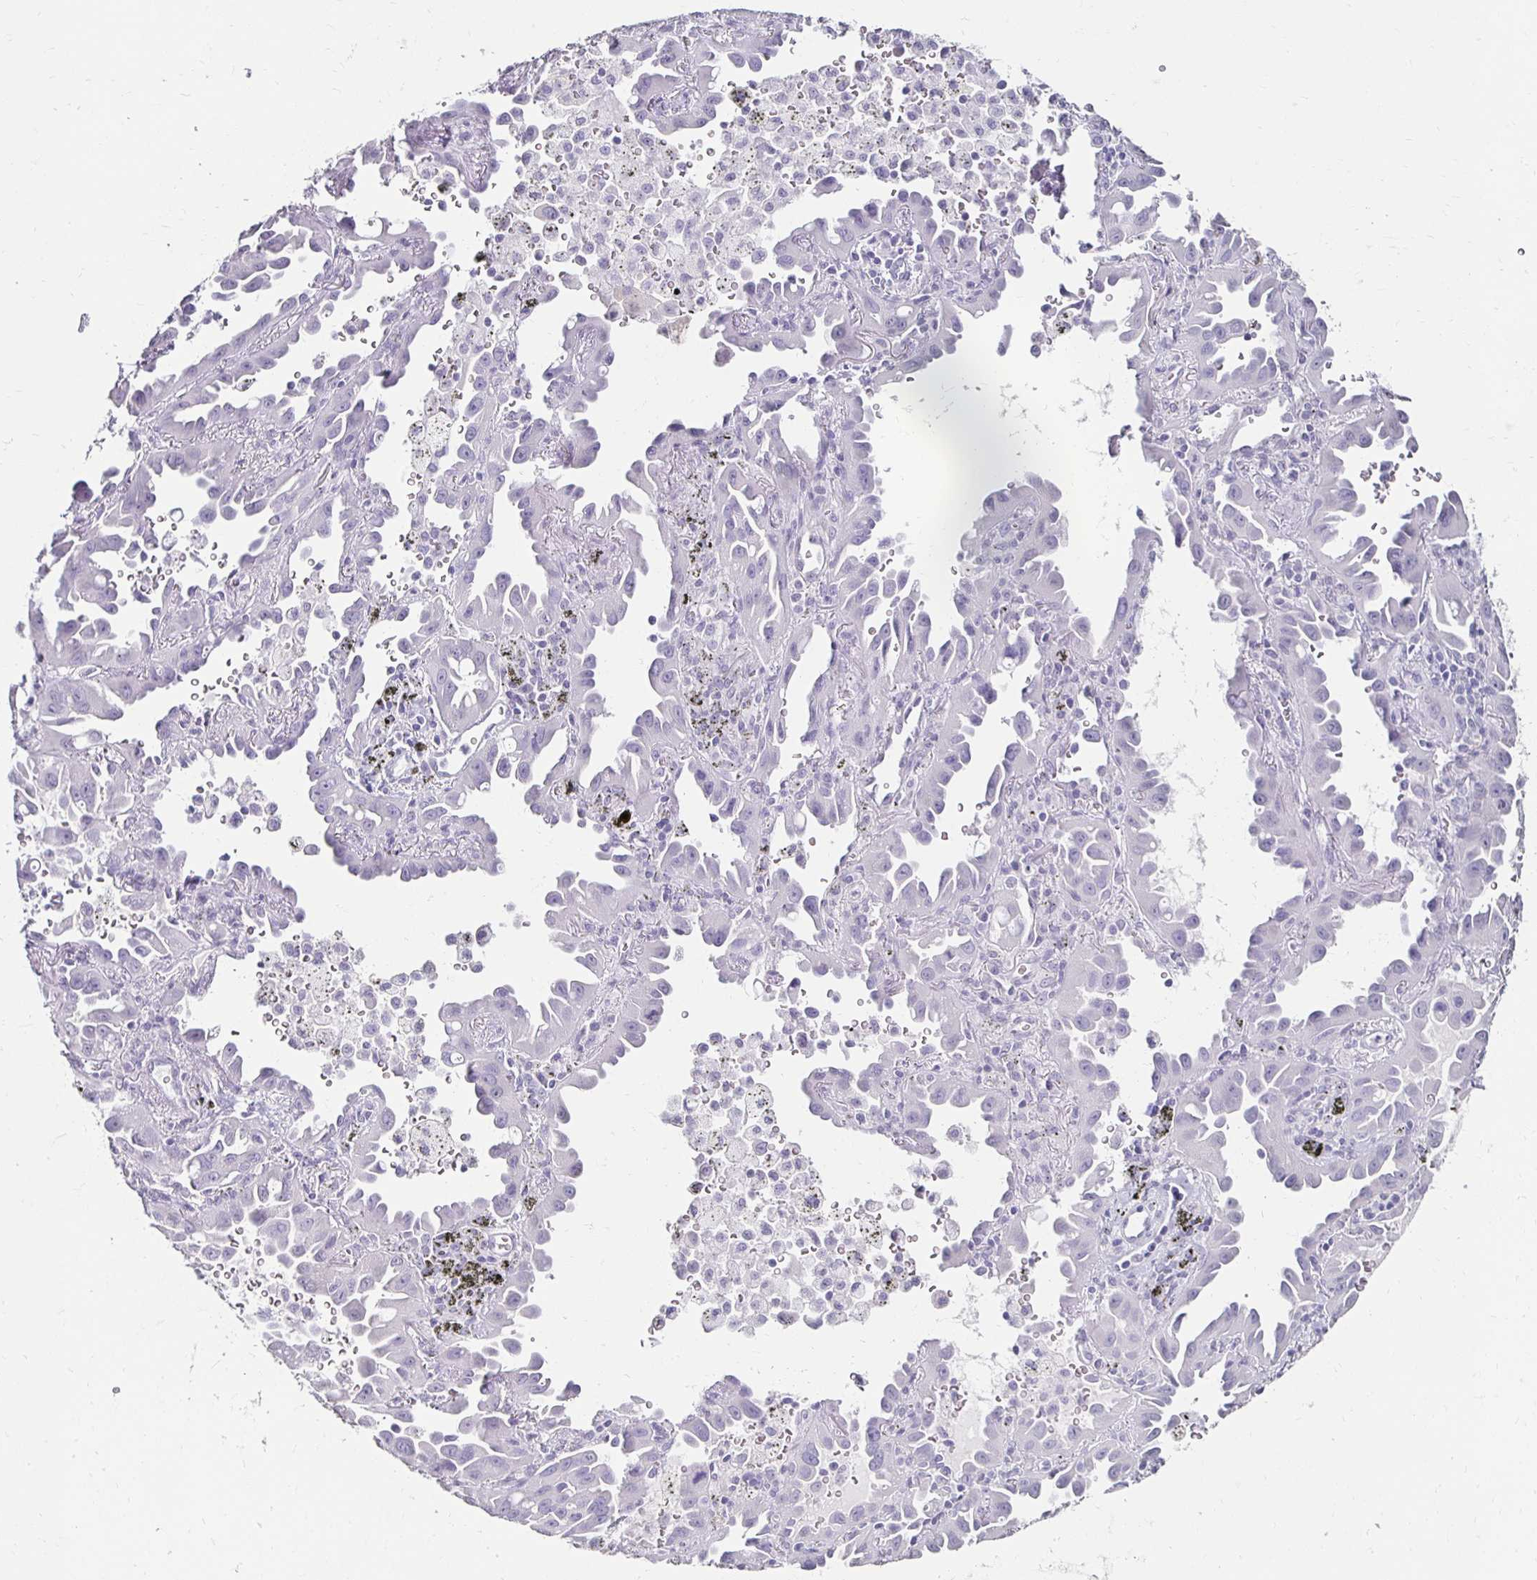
{"staining": {"intensity": "negative", "quantity": "none", "location": "none"}, "tissue": "lung cancer", "cell_type": "Tumor cells", "image_type": "cancer", "snomed": [{"axis": "morphology", "description": "Adenocarcinoma, NOS"}, {"axis": "topography", "description": "Lung"}], "caption": "An image of lung cancer stained for a protein exhibits no brown staining in tumor cells. (DAB immunohistochemistry (IHC) with hematoxylin counter stain).", "gene": "TOMM34", "patient": {"sex": "male", "age": 68}}